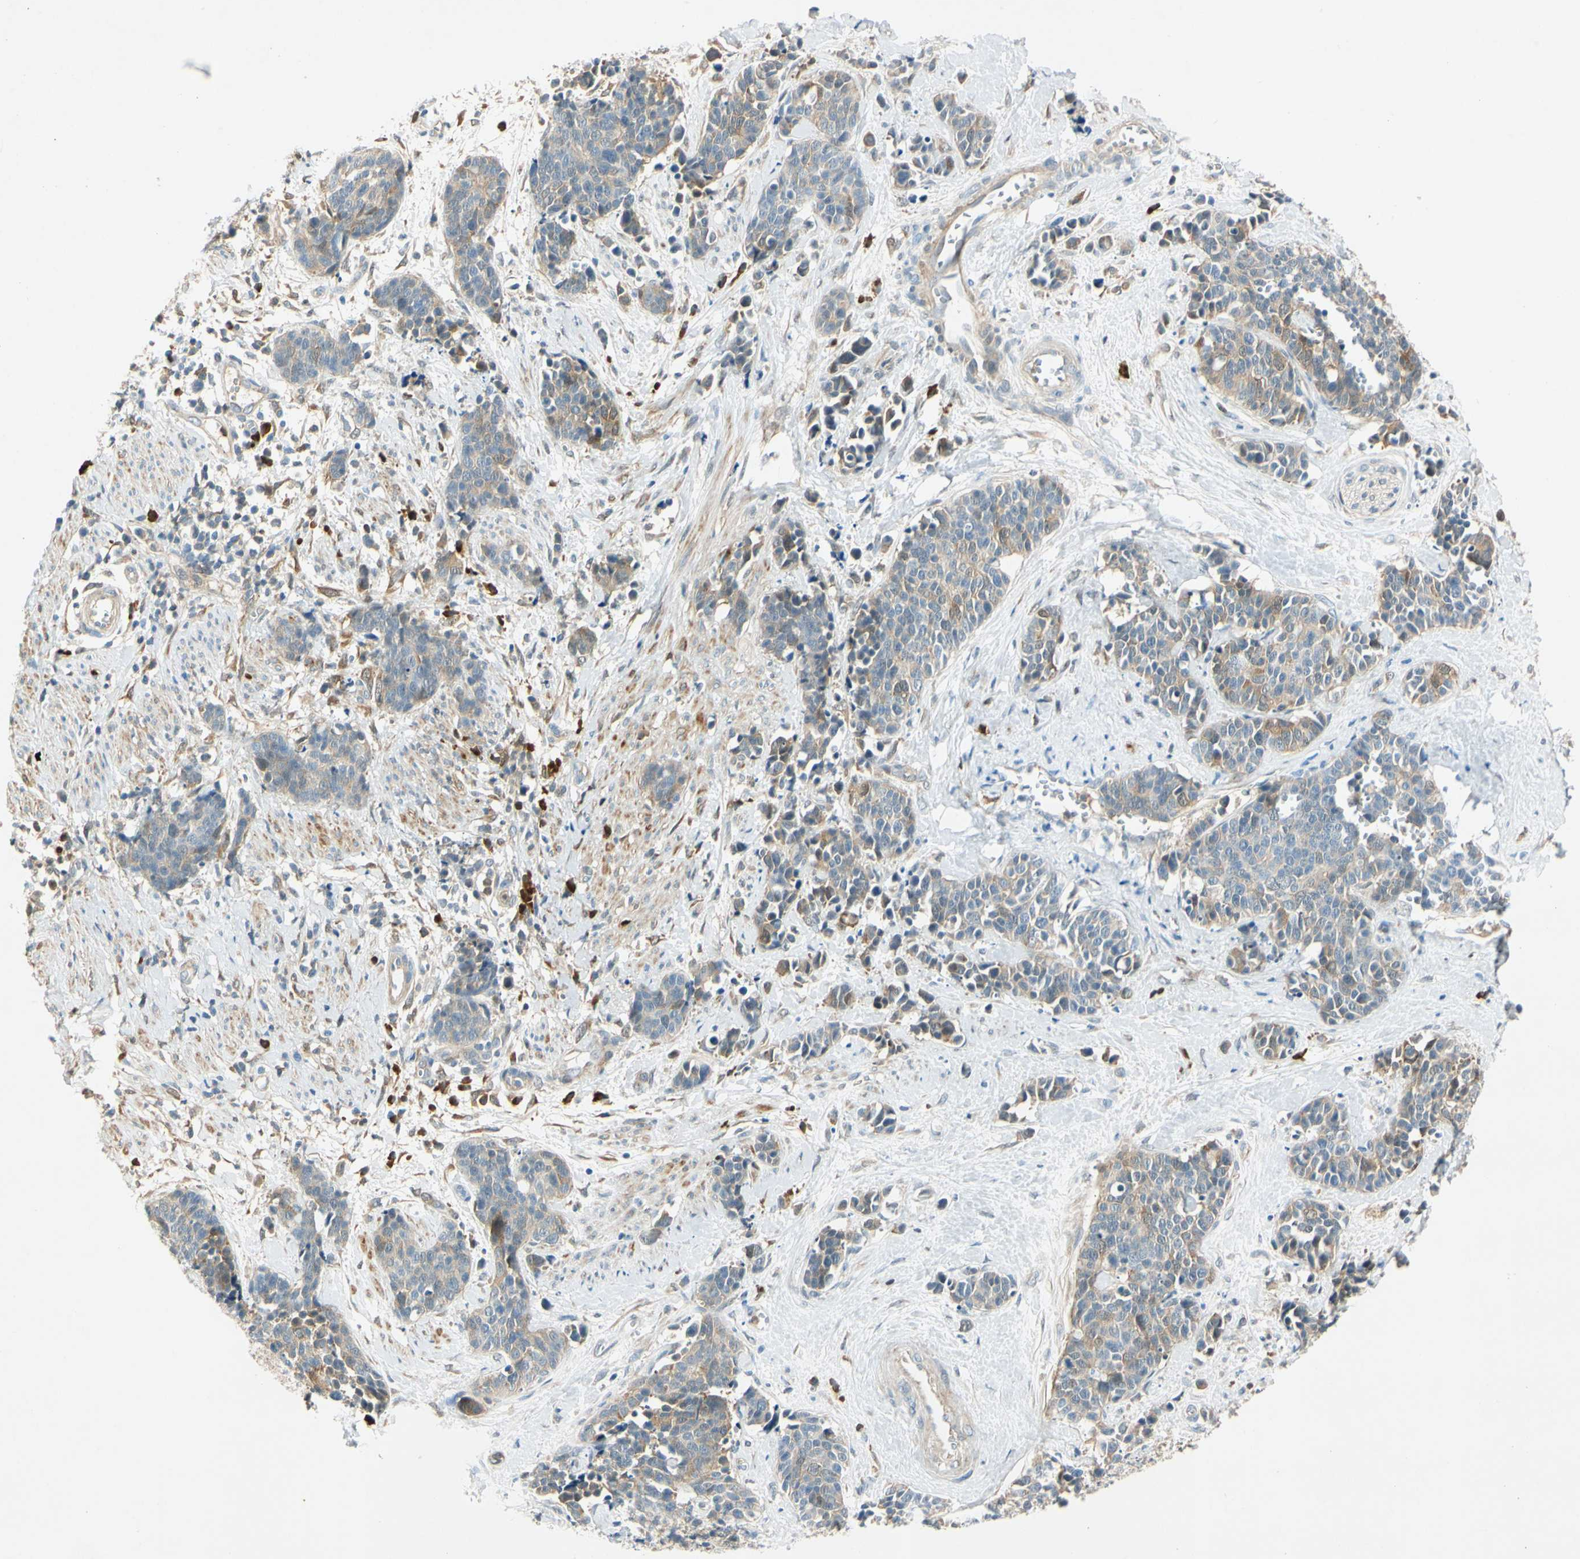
{"staining": {"intensity": "weak", "quantity": "25%-75%", "location": "cytoplasmic/membranous"}, "tissue": "cervical cancer", "cell_type": "Tumor cells", "image_type": "cancer", "snomed": [{"axis": "morphology", "description": "Squamous cell carcinoma, NOS"}, {"axis": "topography", "description": "Cervix"}], "caption": "High-magnification brightfield microscopy of cervical cancer (squamous cell carcinoma) stained with DAB (brown) and counterstained with hematoxylin (blue). tumor cells exhibit weak cytoplasmic/membranous expression is seen in about25%-75% of cells.", "gene": "WIPI1", "patient": {"sex": "female", "age": 35}}